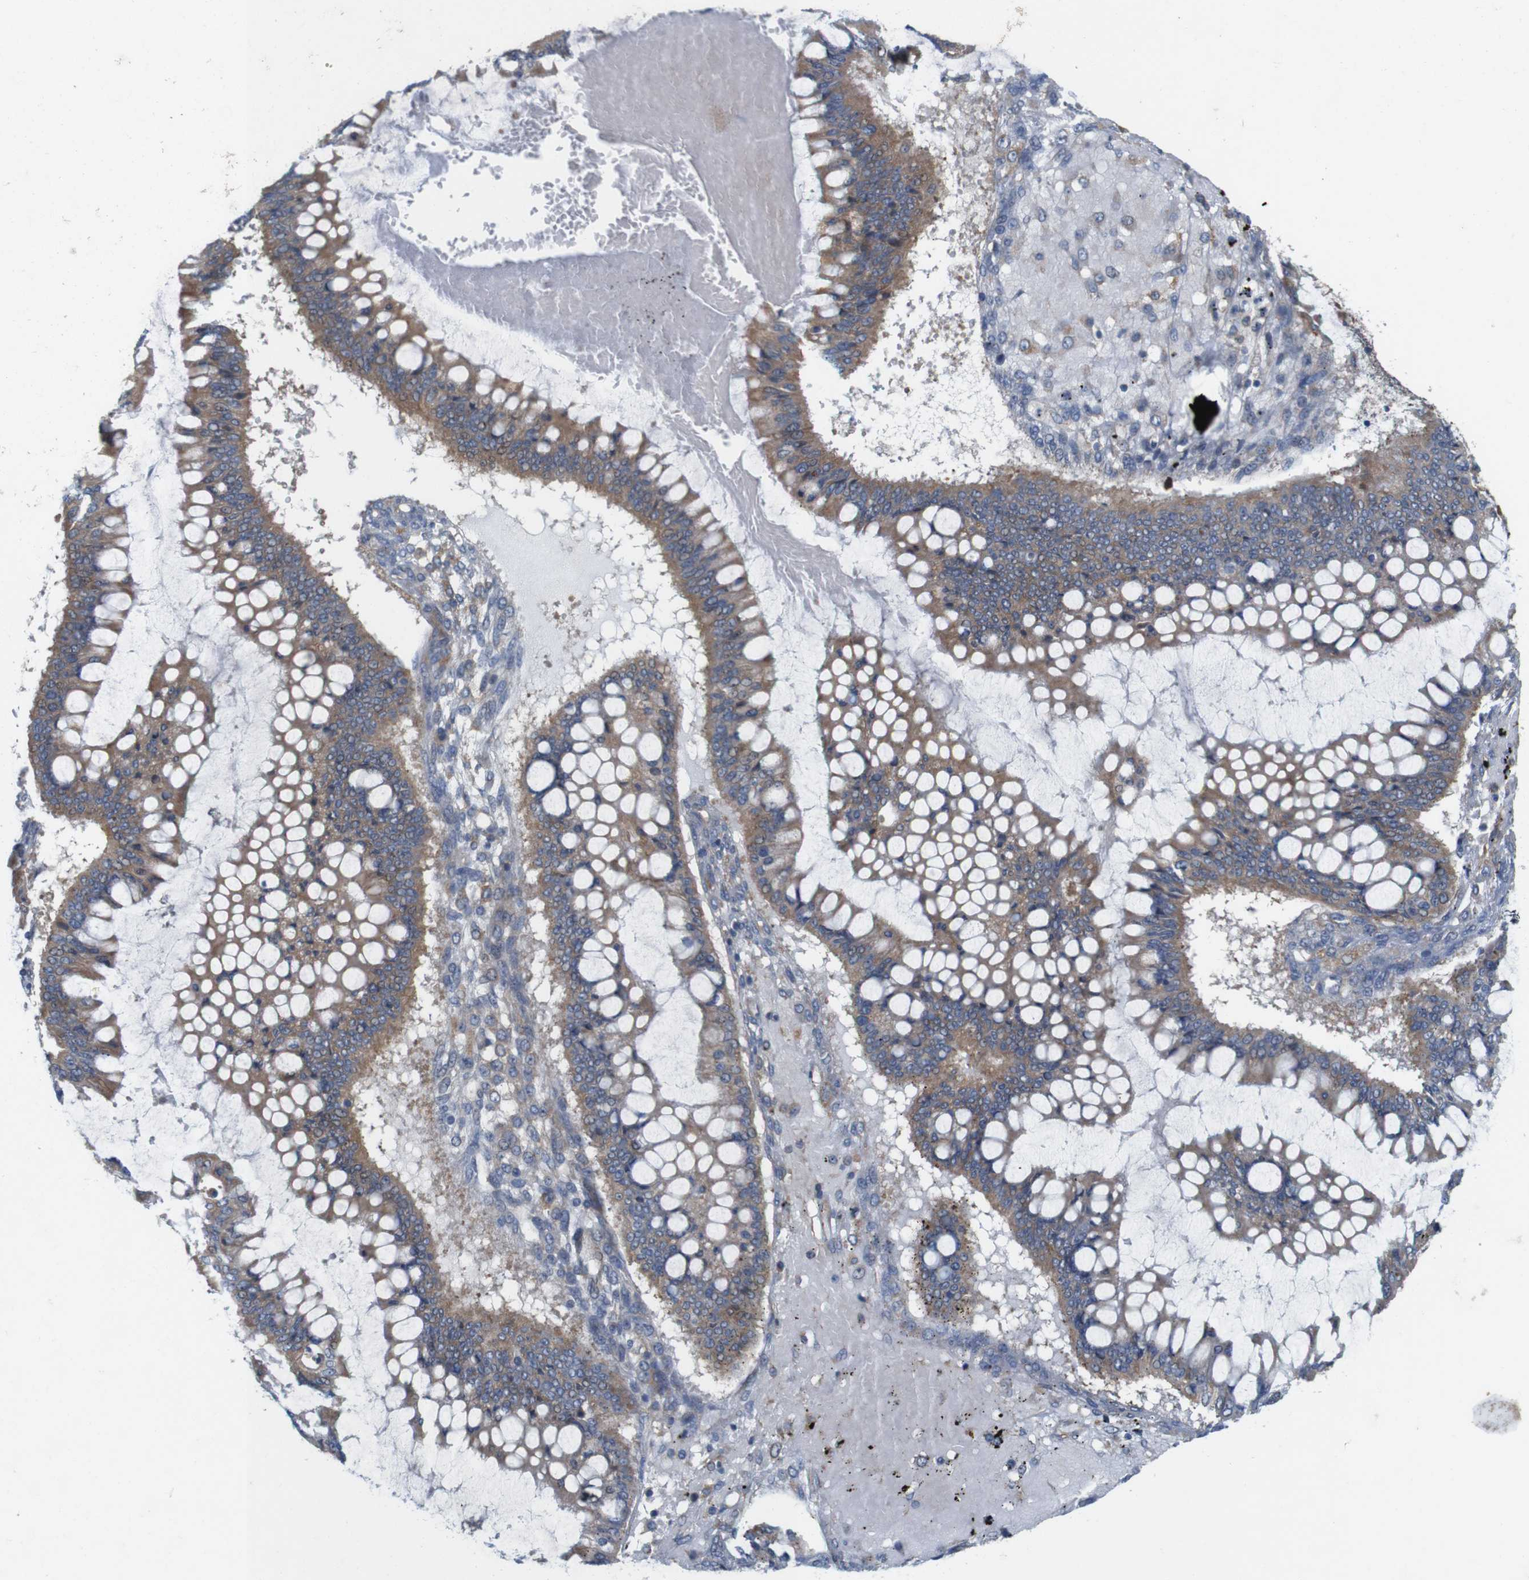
{"staining": {"intensity": "moderate", "quantity": ">75%", "location": "cytoplasmic/membranous"}, "tissue": "ovarian cancer", "cell_type": "Tumor cells", "image_type": "cancer", "snomed": [{"axis": "morphology", "description": "Cystadenocarcinoma, mucinous, NOS"}, {"axis": "topography", "description": "Ovary"}], "caption": "DAB immunohistochemical staining of human mucinous cystadenocarcinoma (ovarian) exhibits moderate cytoplasmic/membranous protein staining in about >75% of tumor cells.", "gene": "SIGLEC8", "patient": {"sex": "female", "age": 73}}